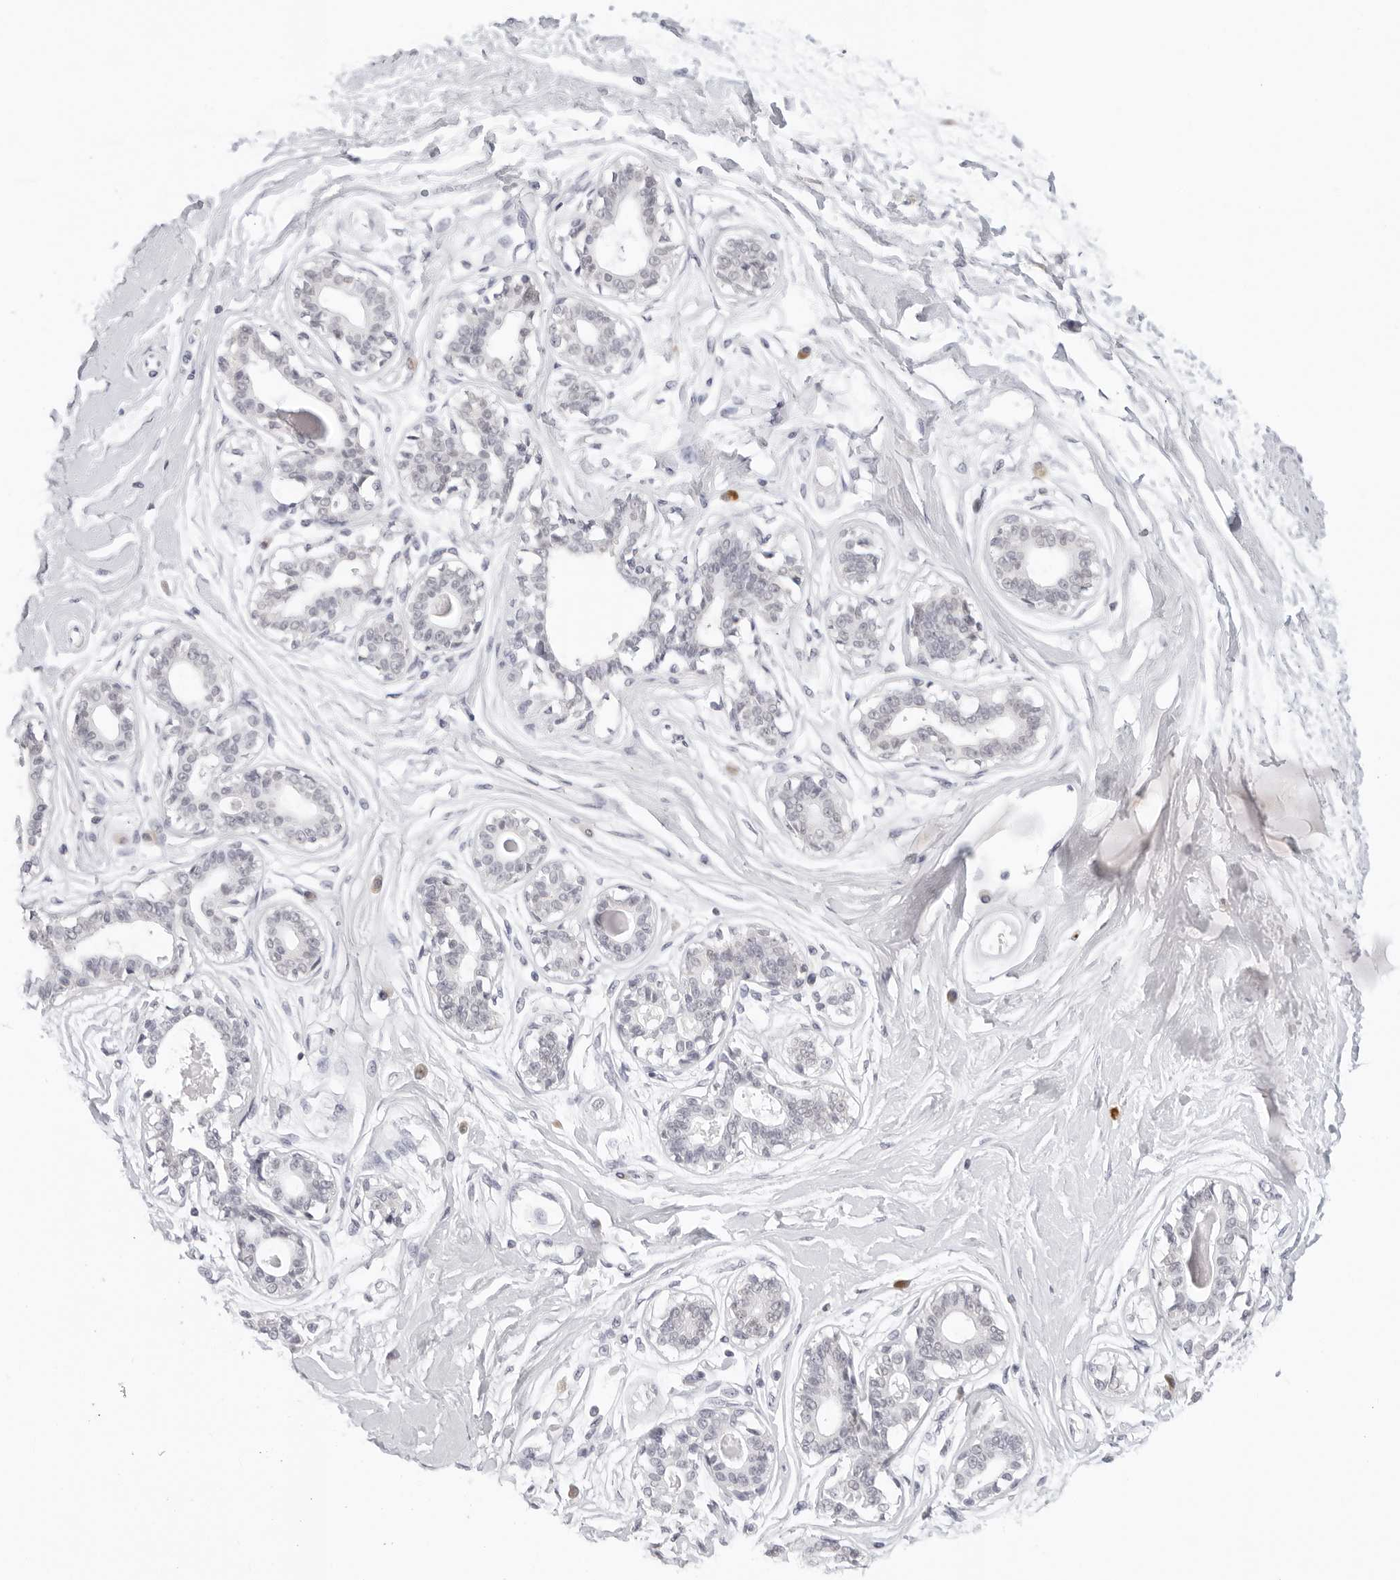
{"staining": {"intensity": "negative", "quantity": "none", "location": "none"}, "tissue": "breast", "cell_type": "Adipocytes", "image_type": "normal", "snomed": [{"axis": "morphology", "description": "Normal tissue, NOS"}, {"axis": "topography", "description": "Breast"}], "caption": "Immunohistochemistry histopathology image of benign breast: human breast stained with DAB reveals no significant protein staining in adipocytes.", "gene": "EDN2", "patient": {"sex": "female", "age": 45}}